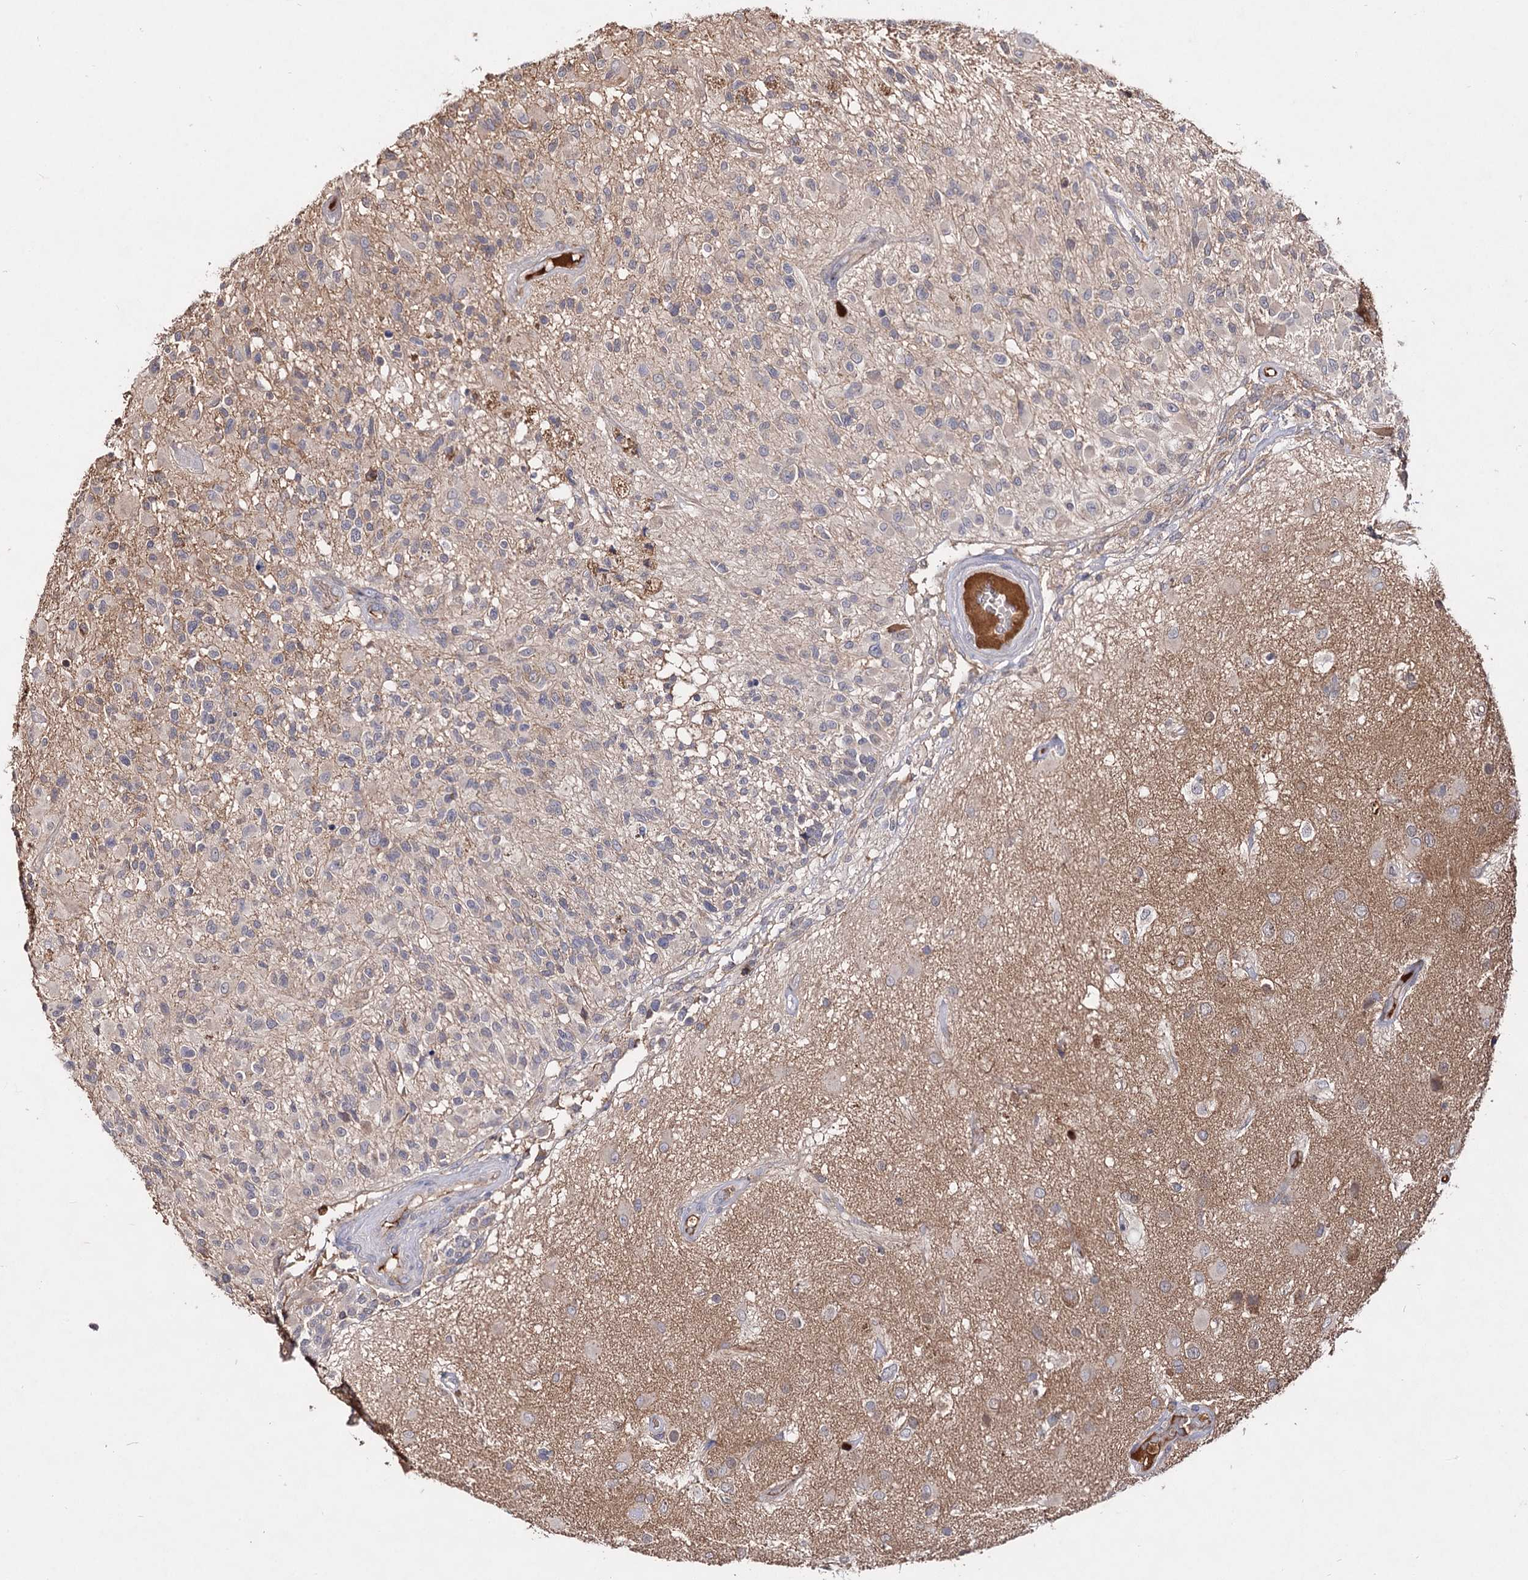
{"staining": {"intensity": "negative", "quantity": "none", "location": "none"}, "tissue": "glioma", "cell_type": "Tumor cells", "image_type": "cancer", "snomed": [{"axis": "morphology", "description": "Glioma, malignant, High grade"}, {"axis": "morphology", "description": "Glioblastoma, NOS"}, {"axis": "topography", "description": "Brain"}], "caption": "Tumor cells are negative for protein expression in human glioma. (Brightfield microscopy of DAB immunohistochemistry at high magnification).", "gene": "ARFIP2", "patient": {"sex": "male", "age": 60}}